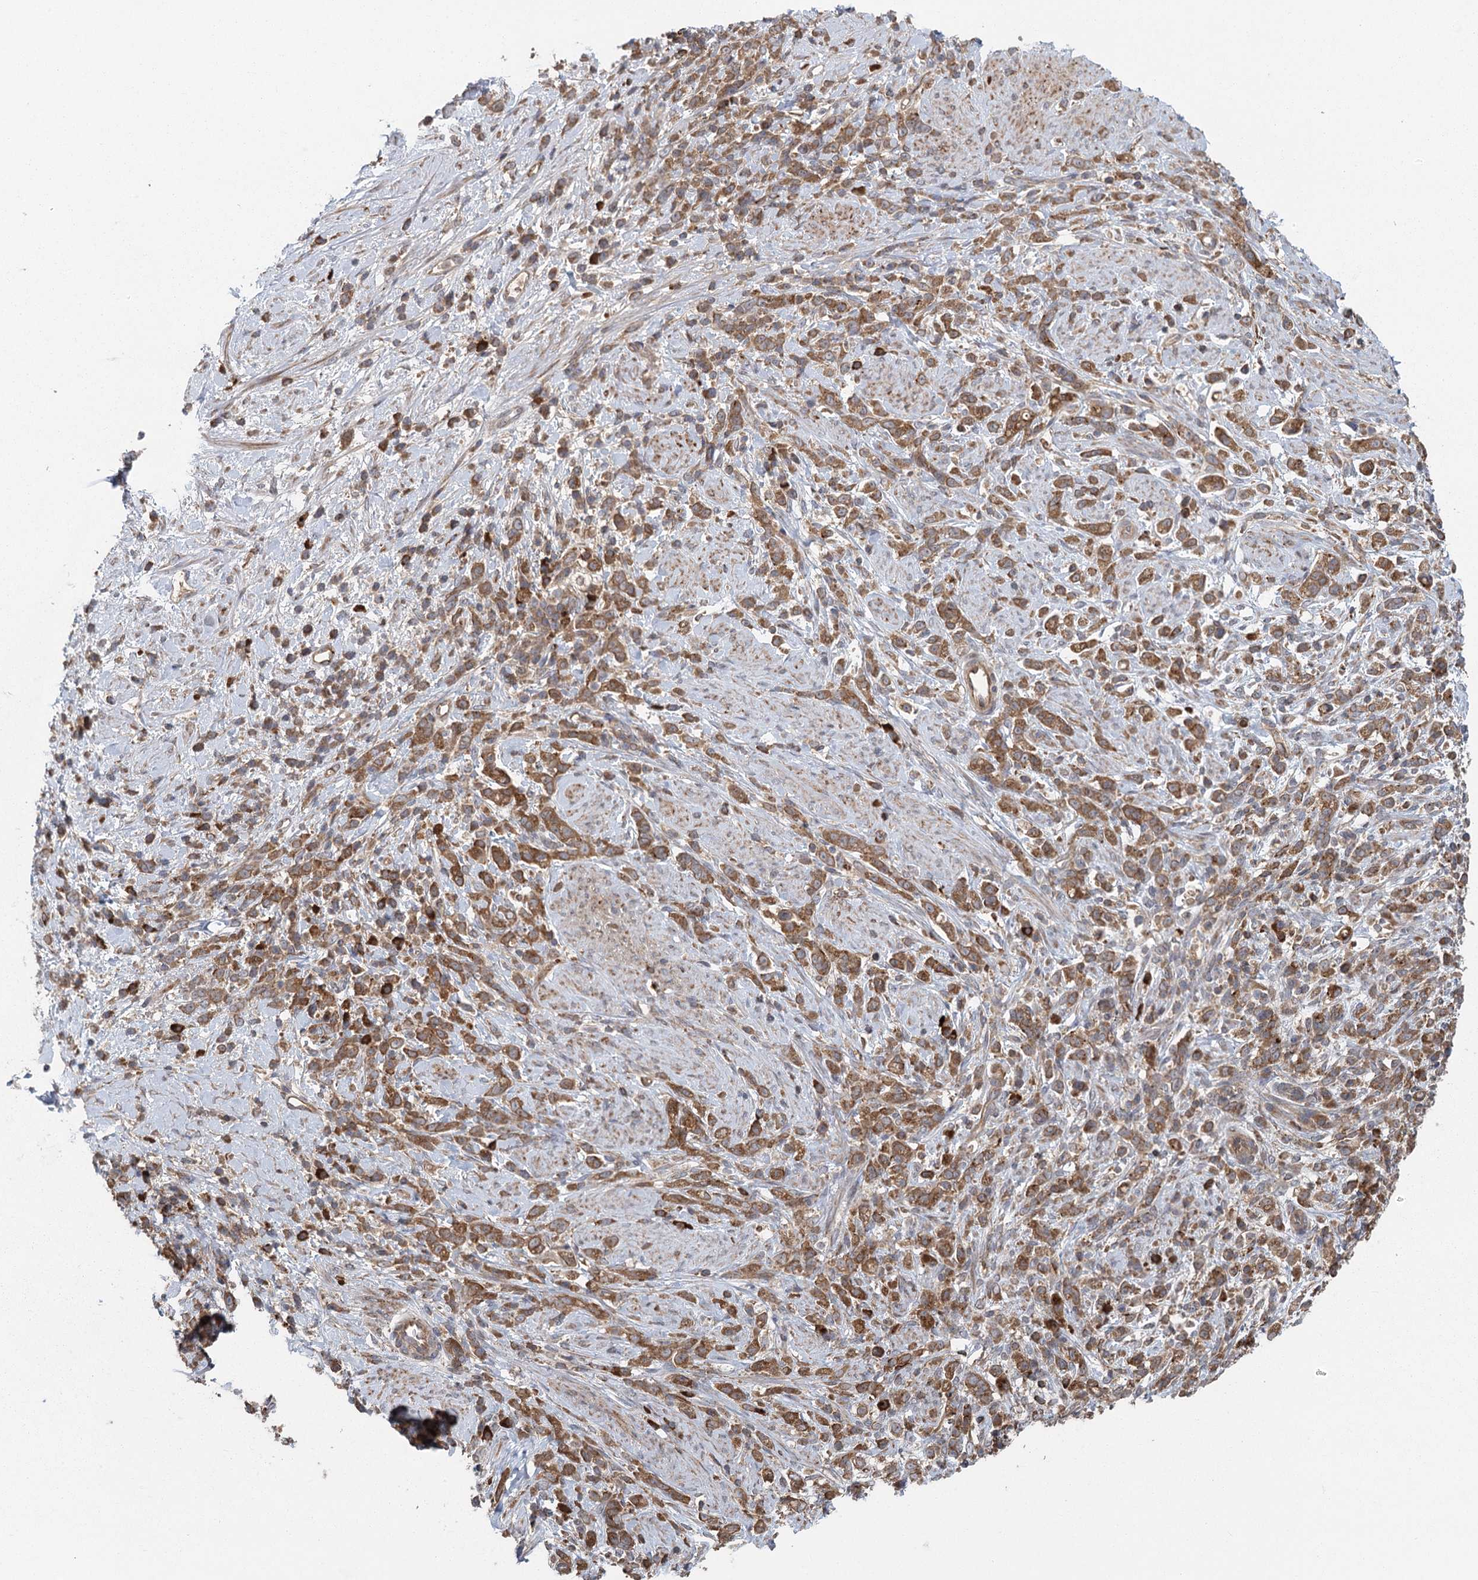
{"staining": {"intensity": "moderate", "quantity": ">75%", "location": "cytoplasmic/membranous"}, "tissue": "stomach cancer", "cell_type": "Tumor cells", "image_type": "cancer", "snomed": [{"axis": "morphology", "description": "Adenocarcinoma, NOS"}, {"axis": "topography", "description": "Stomach"}], "caption": "The photomicrograph demonstrates a brown stain indicating the presence of a protein in the cytoplasmic/membranous of tumor cells in adenocarcinoma (stomach).", "gene": "PLEKHA7", "patient": {"sex": "female", "age": 60}}